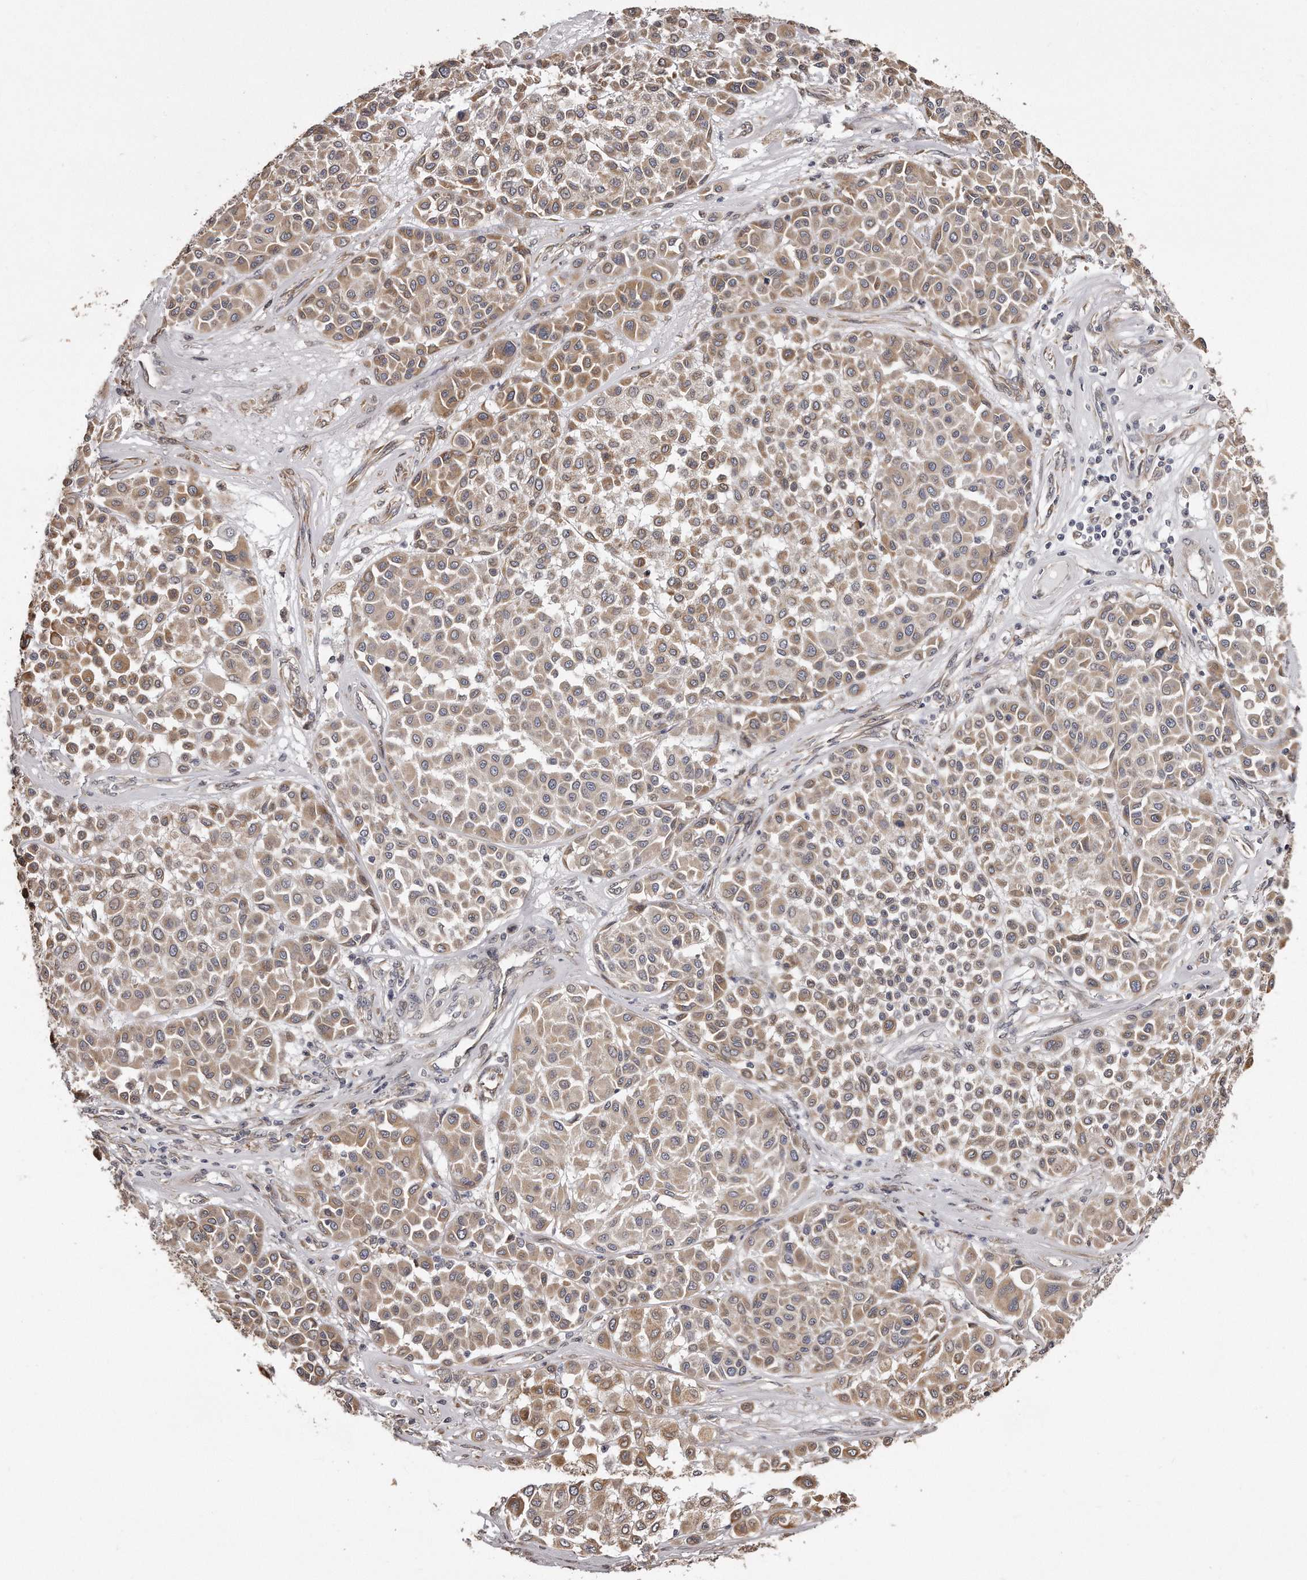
{"staining": {"intensity": "moderate", "quantity": ">75%", "location": "cytoplasmic/membranous"}, "tissue": "melanoma", "cell_type": "Tumor cells", "image_type": "cancer", "snomed": [{"axis": "morphology", "description": "Malignant melanoma, Metastatic site"}, {"axis": "topography", "description": "Soft tissue"}], "caption": "Protein expression analysis of human melanoma reveals moderate cytoplasmic/membranous staining in approximately >75% of tumor cells. (DAB IHC, brown staining for protein, blue staining for nuclei).", "gene": "TRAPPC14", "patient": {"sex": "male", "age": 41}}